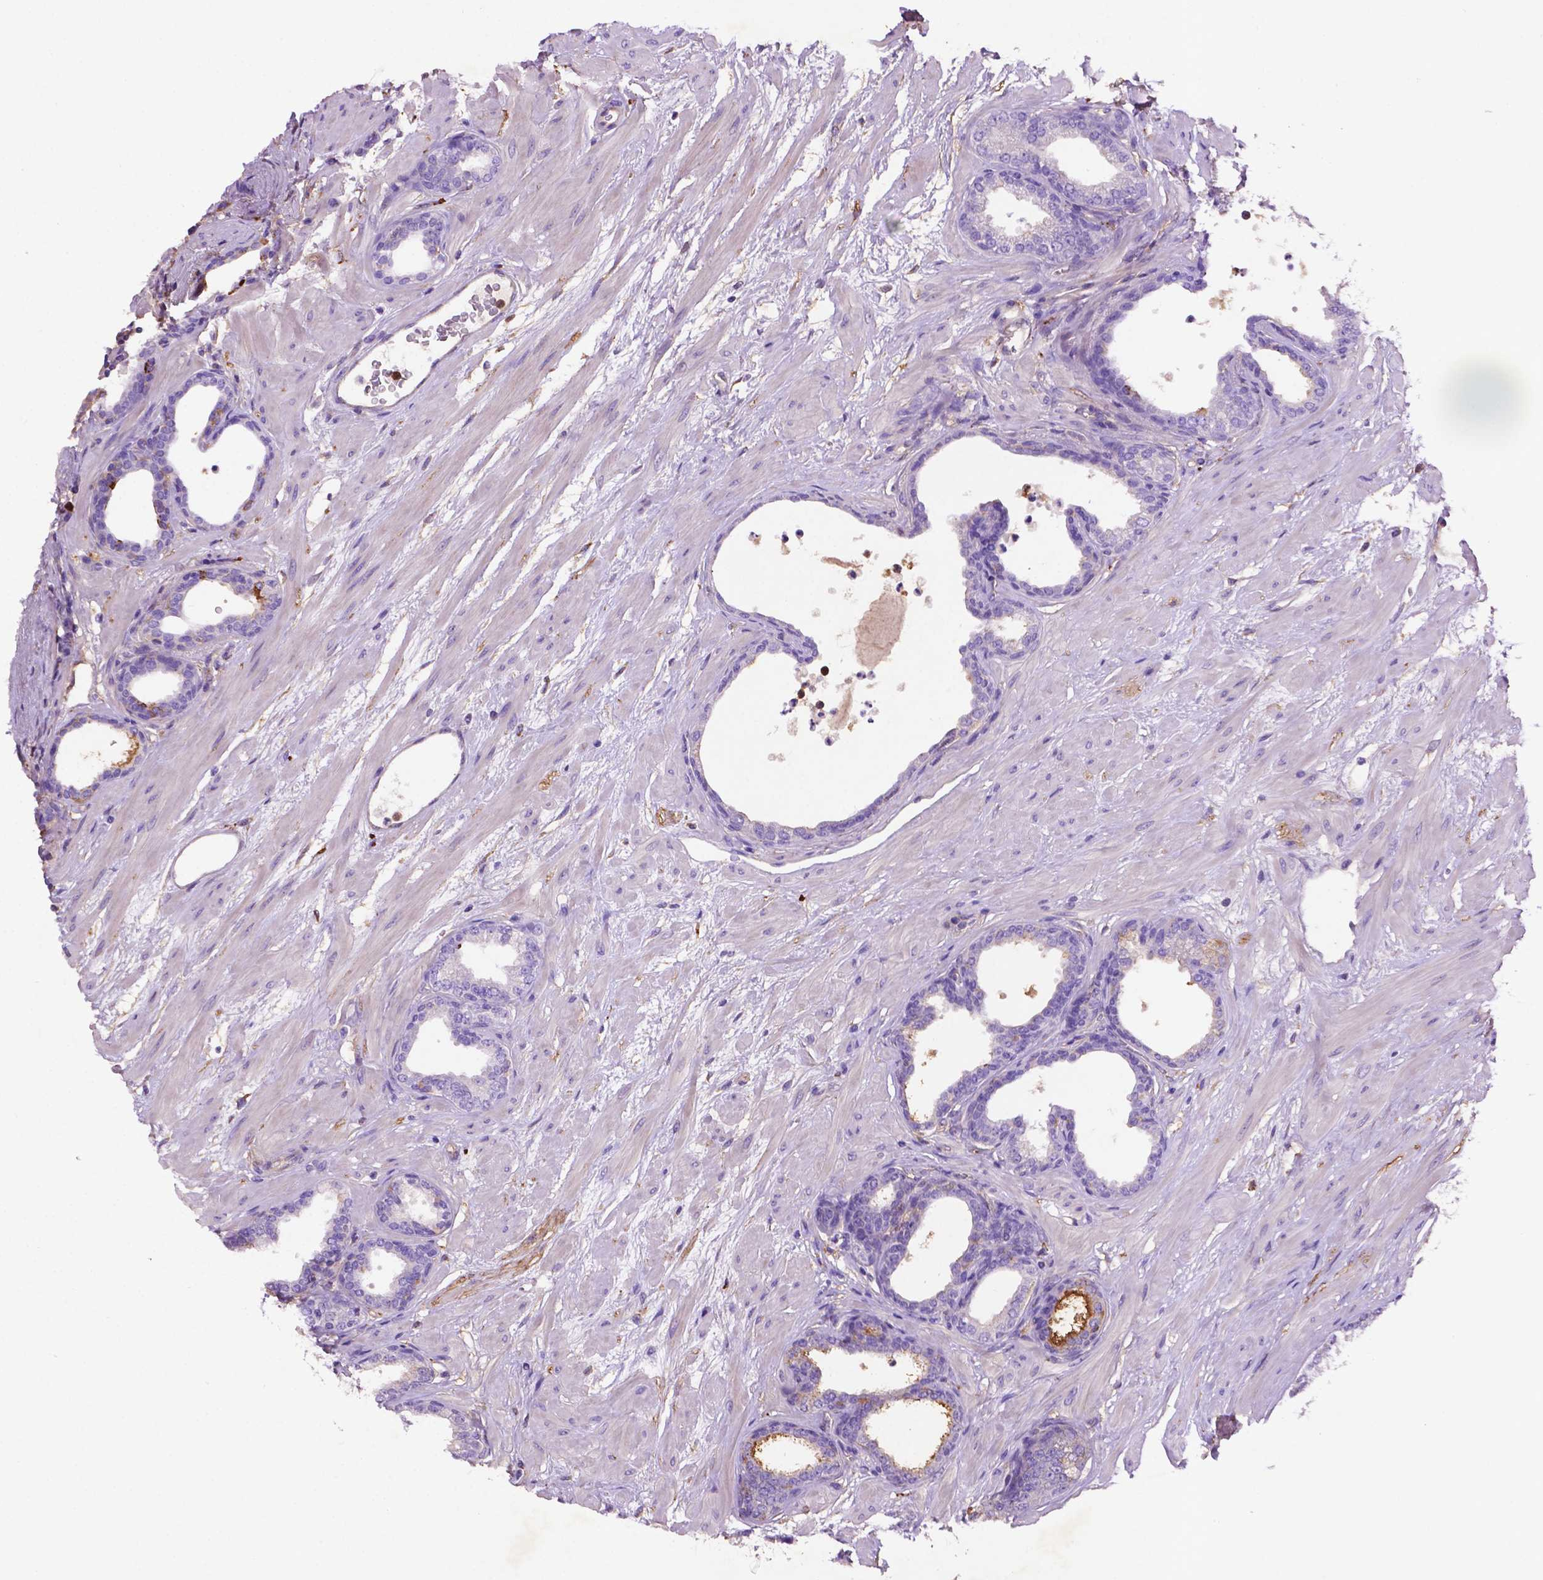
{"staining": {"intensity": "moderate", "quantity": "<25%", "location": "cytoplasmic/membranous"}, "tissue": "prostate", "cell_type": "Glandular cells", "image_type": "normal", "snomed": [{"axis": "morphology", "description": "Normal tissue, NOS"}, {"axis": "topography", "description": "Prostate"}], "caption": "IHC image of benign human prostate stained for a protein (brown), which reveals low levels of moderate cytoplasmic/membranous expression in about <25% of glandular cells.", "gene": "GDPD5", "patient": {"sex": "male", "age": 37}}